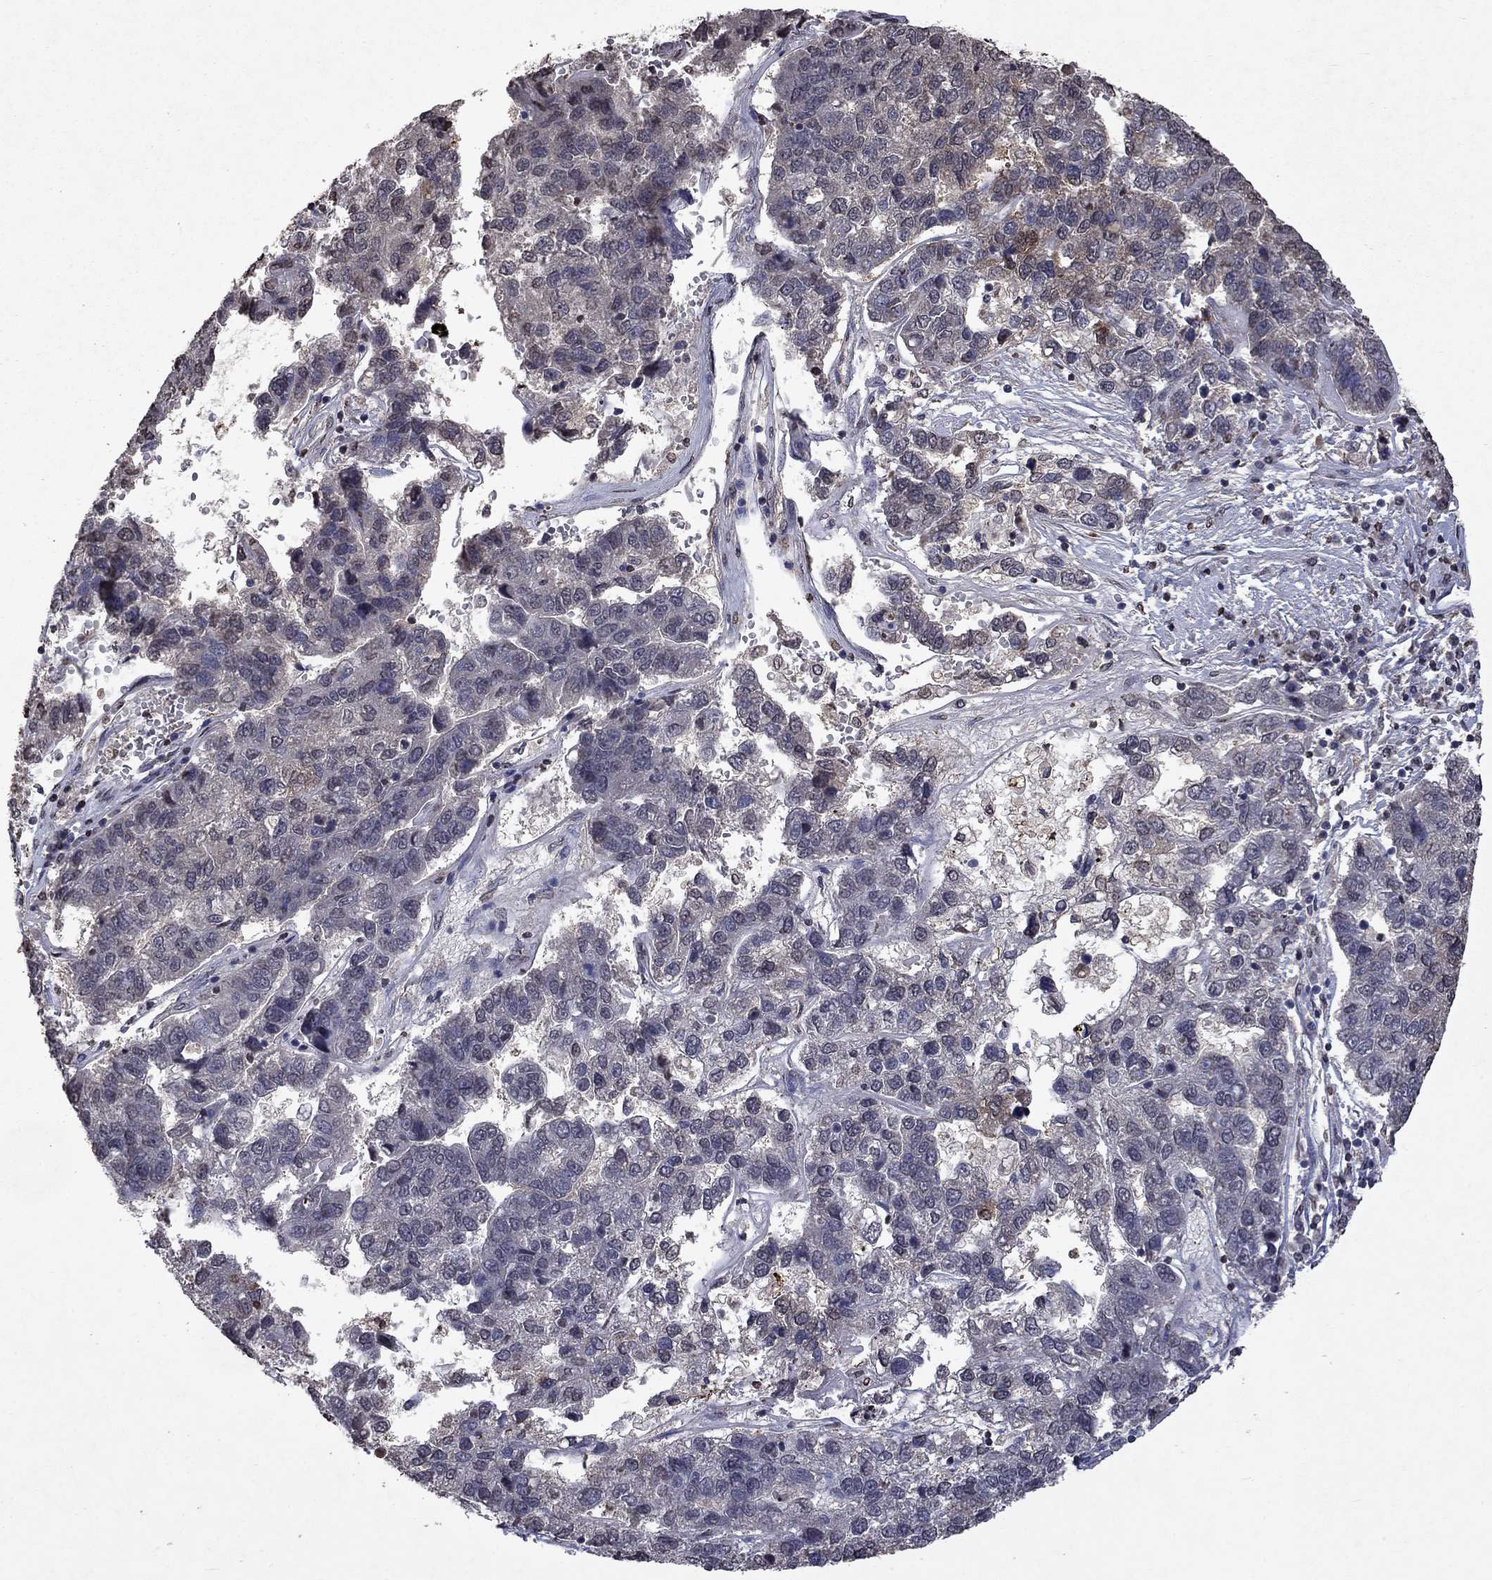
{"staining": {"intensity": "moderate", "quantity": "<25%", "location": "cytoplasmic/membranous"}, "tissue": "pancreatic cancer", "cell_type": "Tumor cells", "image_type": "cancer", "snomed": [{"axis": "morphology", "description": "Adenocarcinoma, NOS"}, {"axis": "topography", "description": "Pancreas"}], "caption": "The micrograph displays staining of pancreatic cancer, revealing moderate cytoplasmic/membranous protein staining (brown color) within tumor cells.", "gene": "TTC38", "patient": {"sex": "female", "age": 61}}